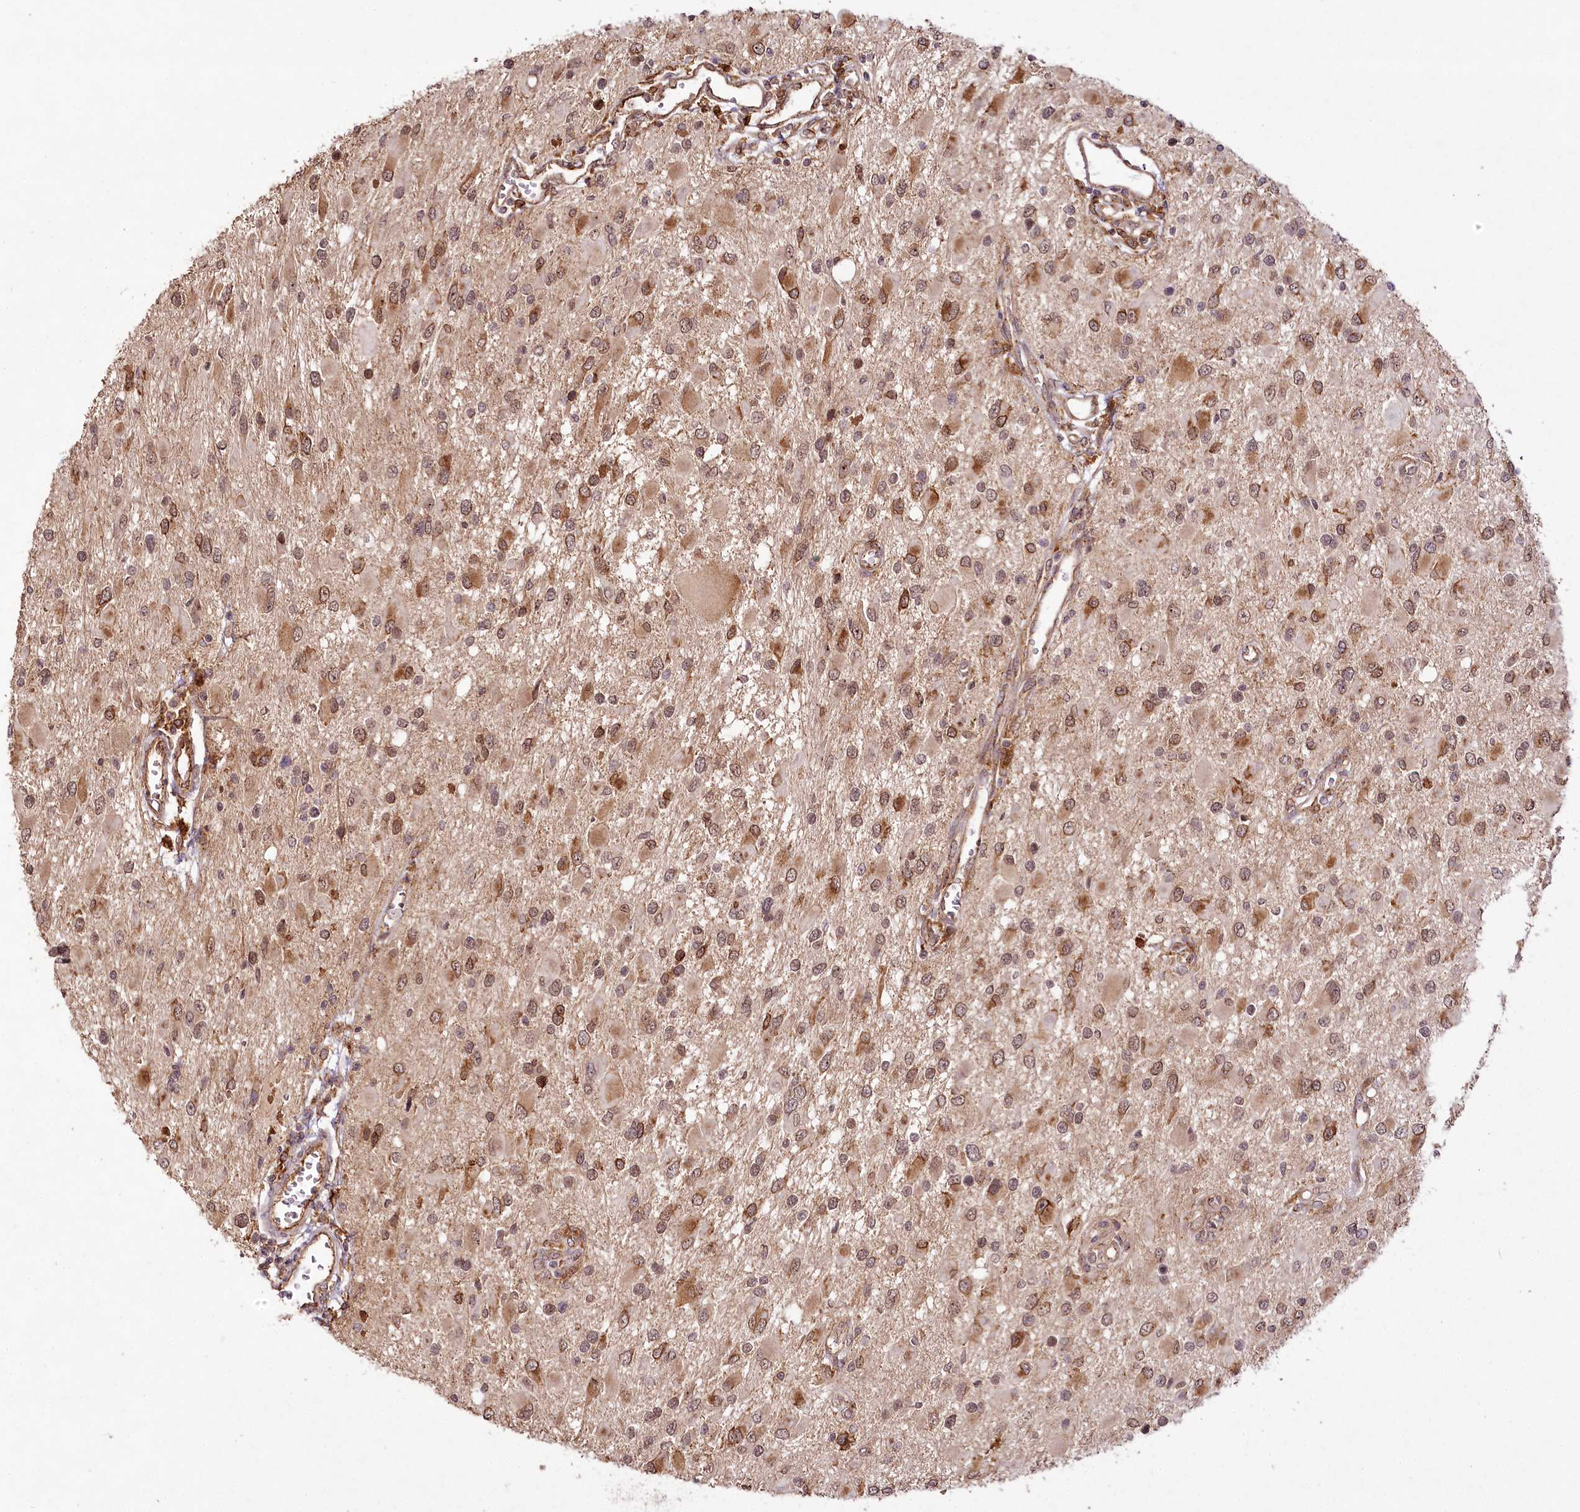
{"staining": {"intensity": "moderate", "quantity": ">75%", "location": "cytoplasmic/membranous,nuclear"}, "tissue": "glioma", "cell_type": "Tumor cells", "image_type": "cancer", "snomed": [{"axis": "morphology", "description": "Glioma, malignant, High grade"}, {"axis": "topography", "description": "Brain"}], "caption": "Protein staining displays moderate cytoplasmic/membranous and nuclear staining in approximately >75% of tumor cells in malignant glioma (high-grade). Nuclei are stained in blue.", "gene": "ALKBH8", "patient": {"sex": "male", "age": 53}}